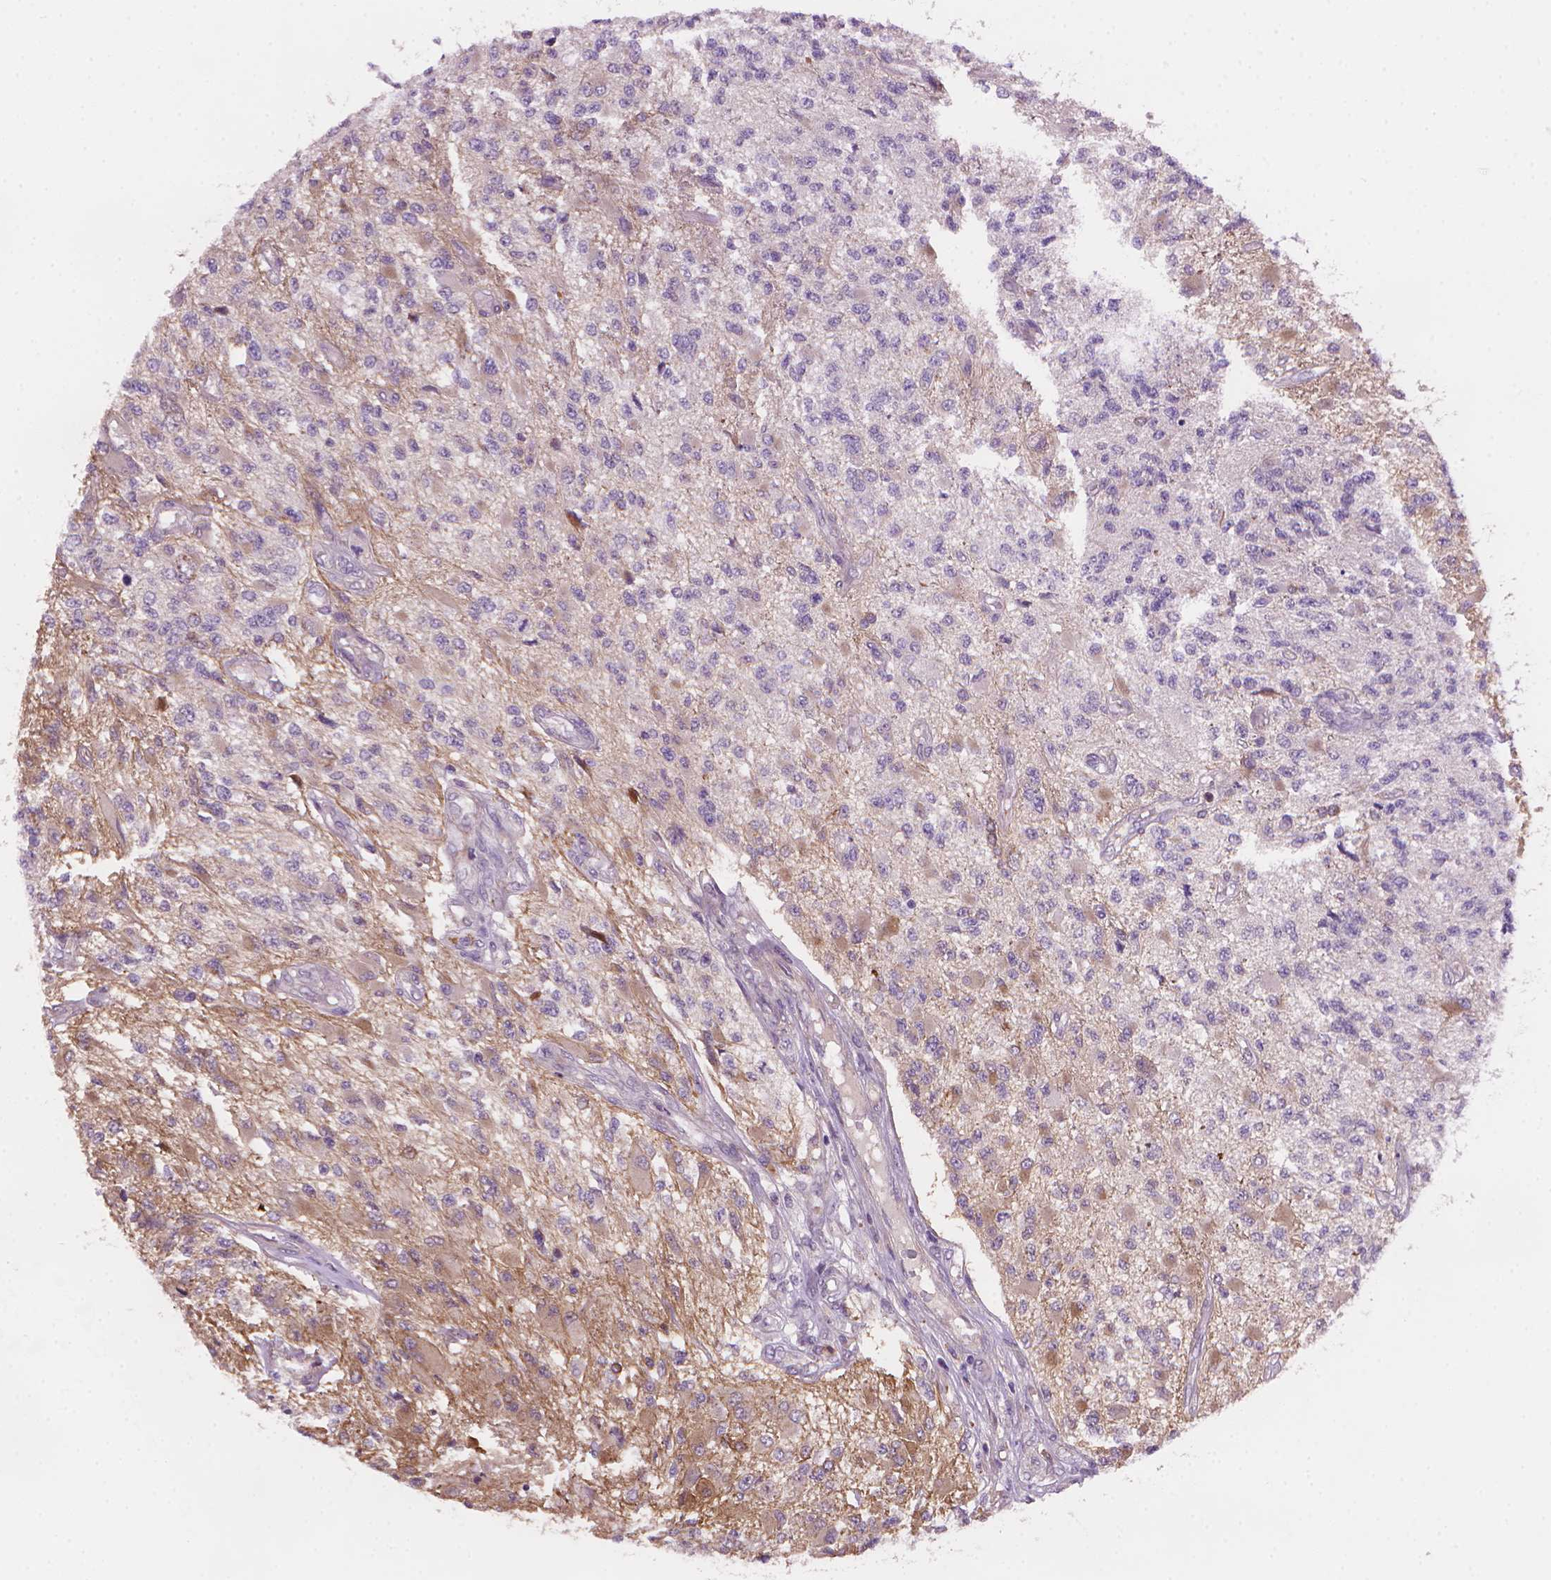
{"staining": {"intensity": "negative", "quantity": "none", "location": "none"}, "tissue": "glioma", "cell_type": "Tumor cells", "image_type": "cancer", "snomed": [{"axis": "morphology", "description": "Glioma, malignant, High grade"}, {"axis": "topography", "description": "Brain"}], "caption": "Tumor cells show no significant positivity in high-grade glioma (malignant).", "gene": "AMMECR1", "patient": {"sex": "female", "age": 63}}